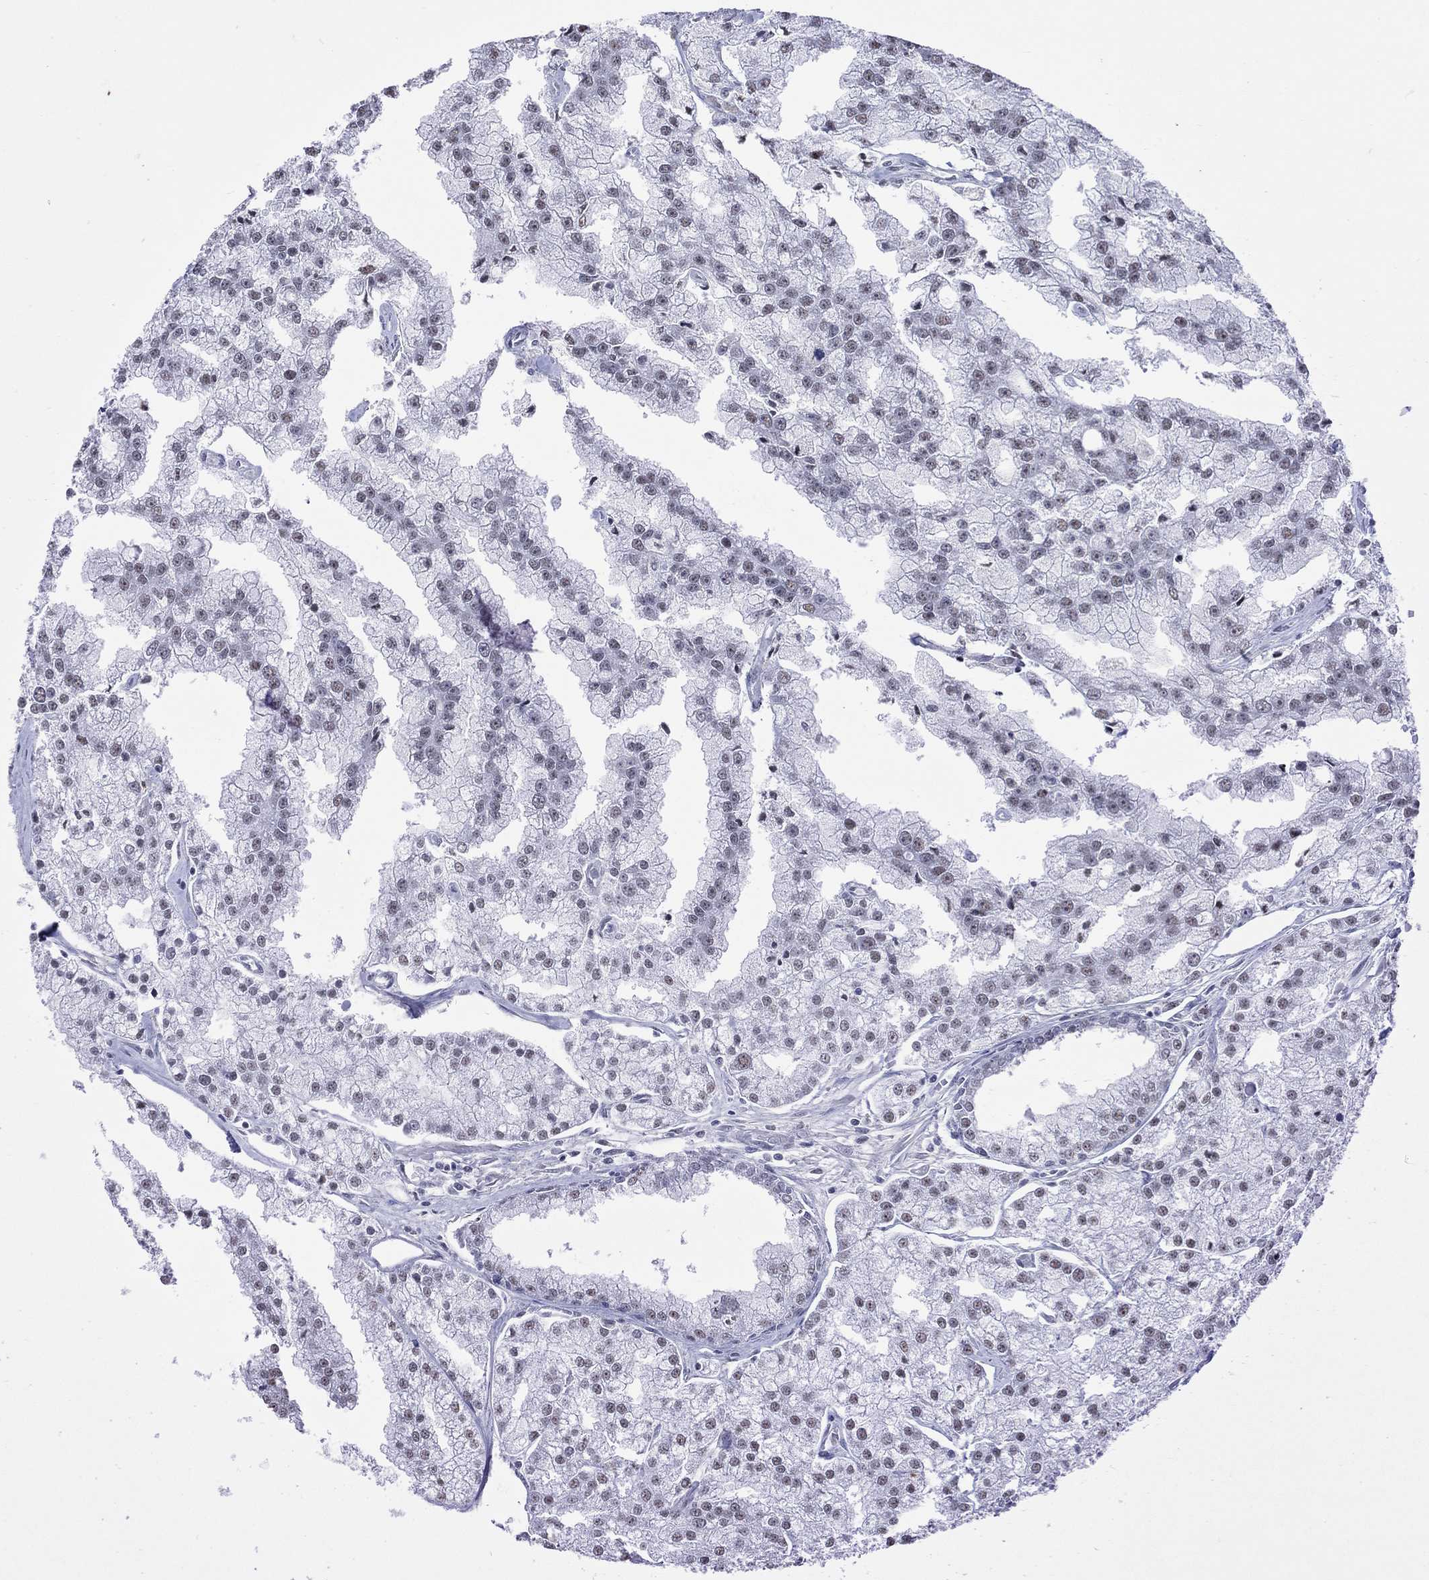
{"staining": {"intensity": "negative", "quantity": "none", "location": "none"}, "tissue": "prostate cancer", "cell_type": "Tumor cells", "image_type": "cancer", "snomed": [{"axis": "morphology", "description": "Adenocarcinoma, NOS"}, {"axis": "topography", "description": "Prostate"}], "caption": "This is an immunohistochemistry photomicrograph of prostate cancer. There is no positivity in tumor cells.", "gene": "PPP1R3A", "patient": {"sex": "male", "age": 70}}